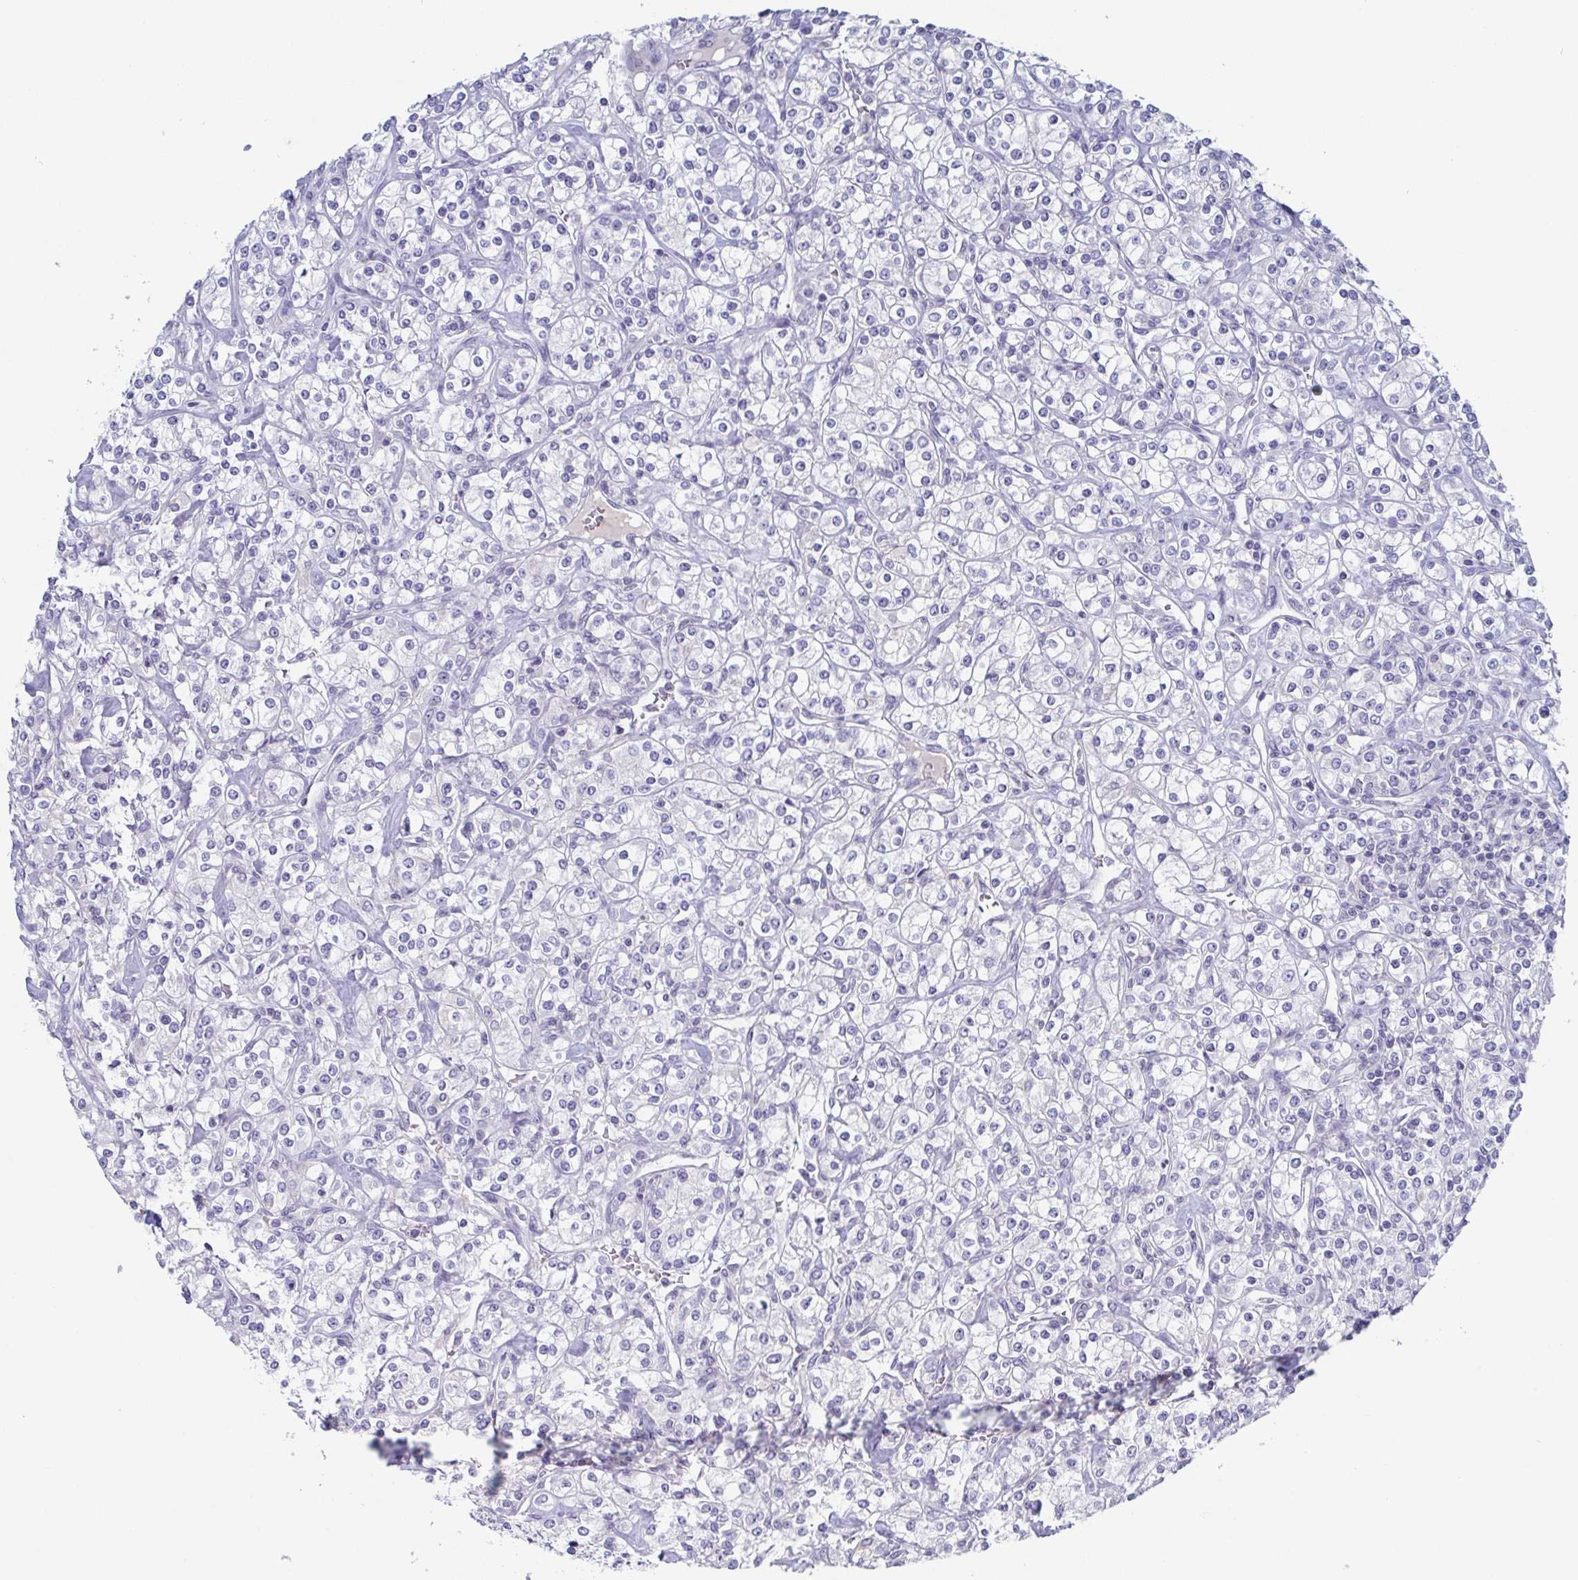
{"staining": {"intensity": "negative", "quantity": "none", "location": "none"}, "tissue": "renal cancer", "cell_type": "Tumor cells", "image_type": "cancer", "snomed": [{"axis": "morphology", "description": "Adenocarcinoma, NOS"}, {"axis": "topography", "description": "Kidney"}], "caption": "IHC image of human adenocarcinoma (renal) stained for a protein (brown), which demonstrates no staining in tumor cells.", "gene": "RHOV", "patient": {"sex": "male", "age": 77}}